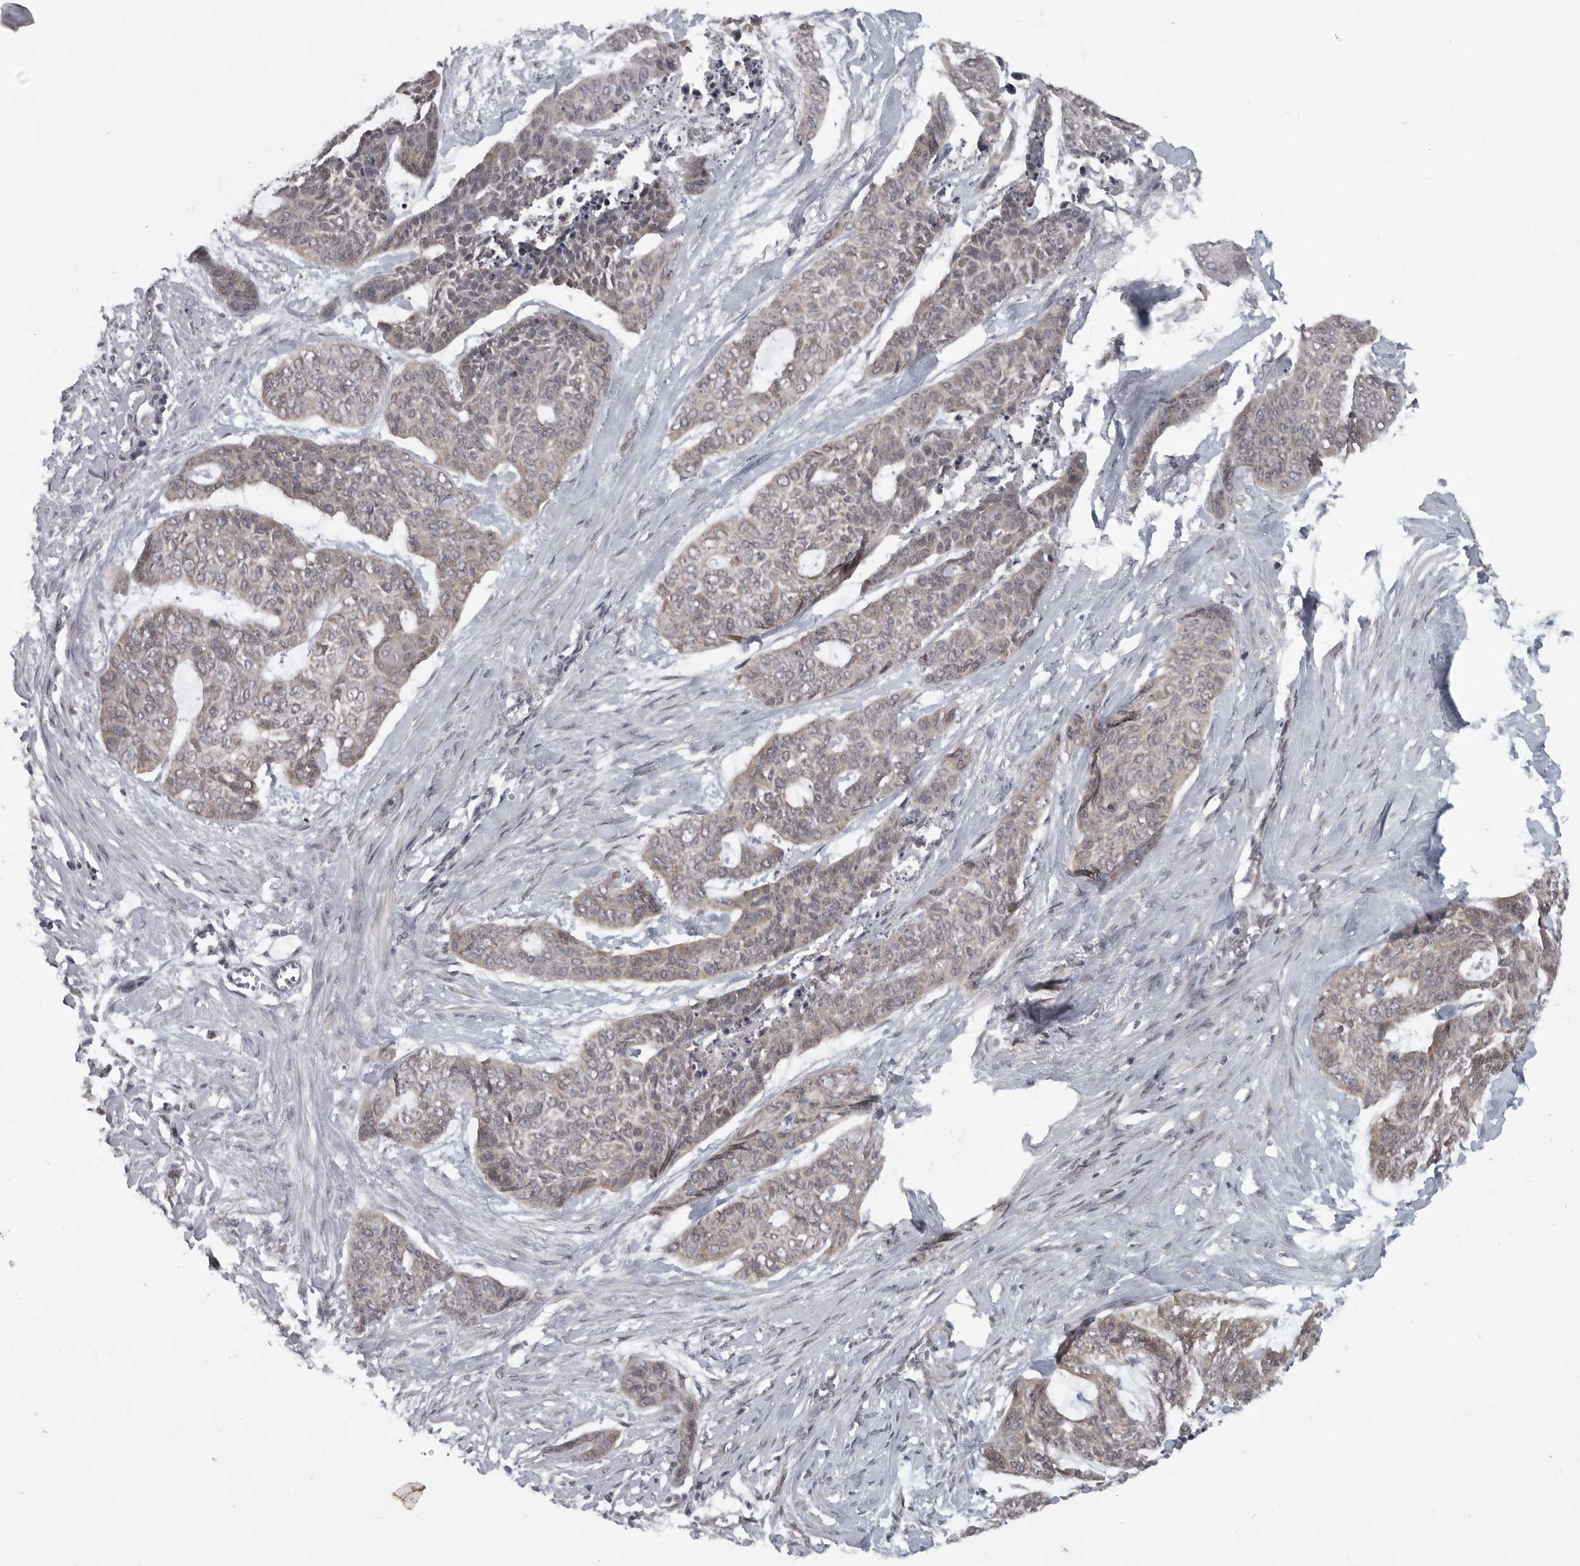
{"staining": {"intensity": "weak", "quantity": "<25%", "location": "cytoplasmic/membranous"}, "tissue": "skin cancer", "cell_type": "Tumor cells", "image_type": "cancer", "snomed": [{"axis": "morphology", "description": "Basal cell carcinoma"}, {"axis": "topography", "description": "Skin"}], "caption": "Skin basal cell carcinoma was stained to show a protein in brown. There is no significant expression in tumor cells.", "gene": "PPP1R9A", "patient": {"sex": "female", "age": 64}}